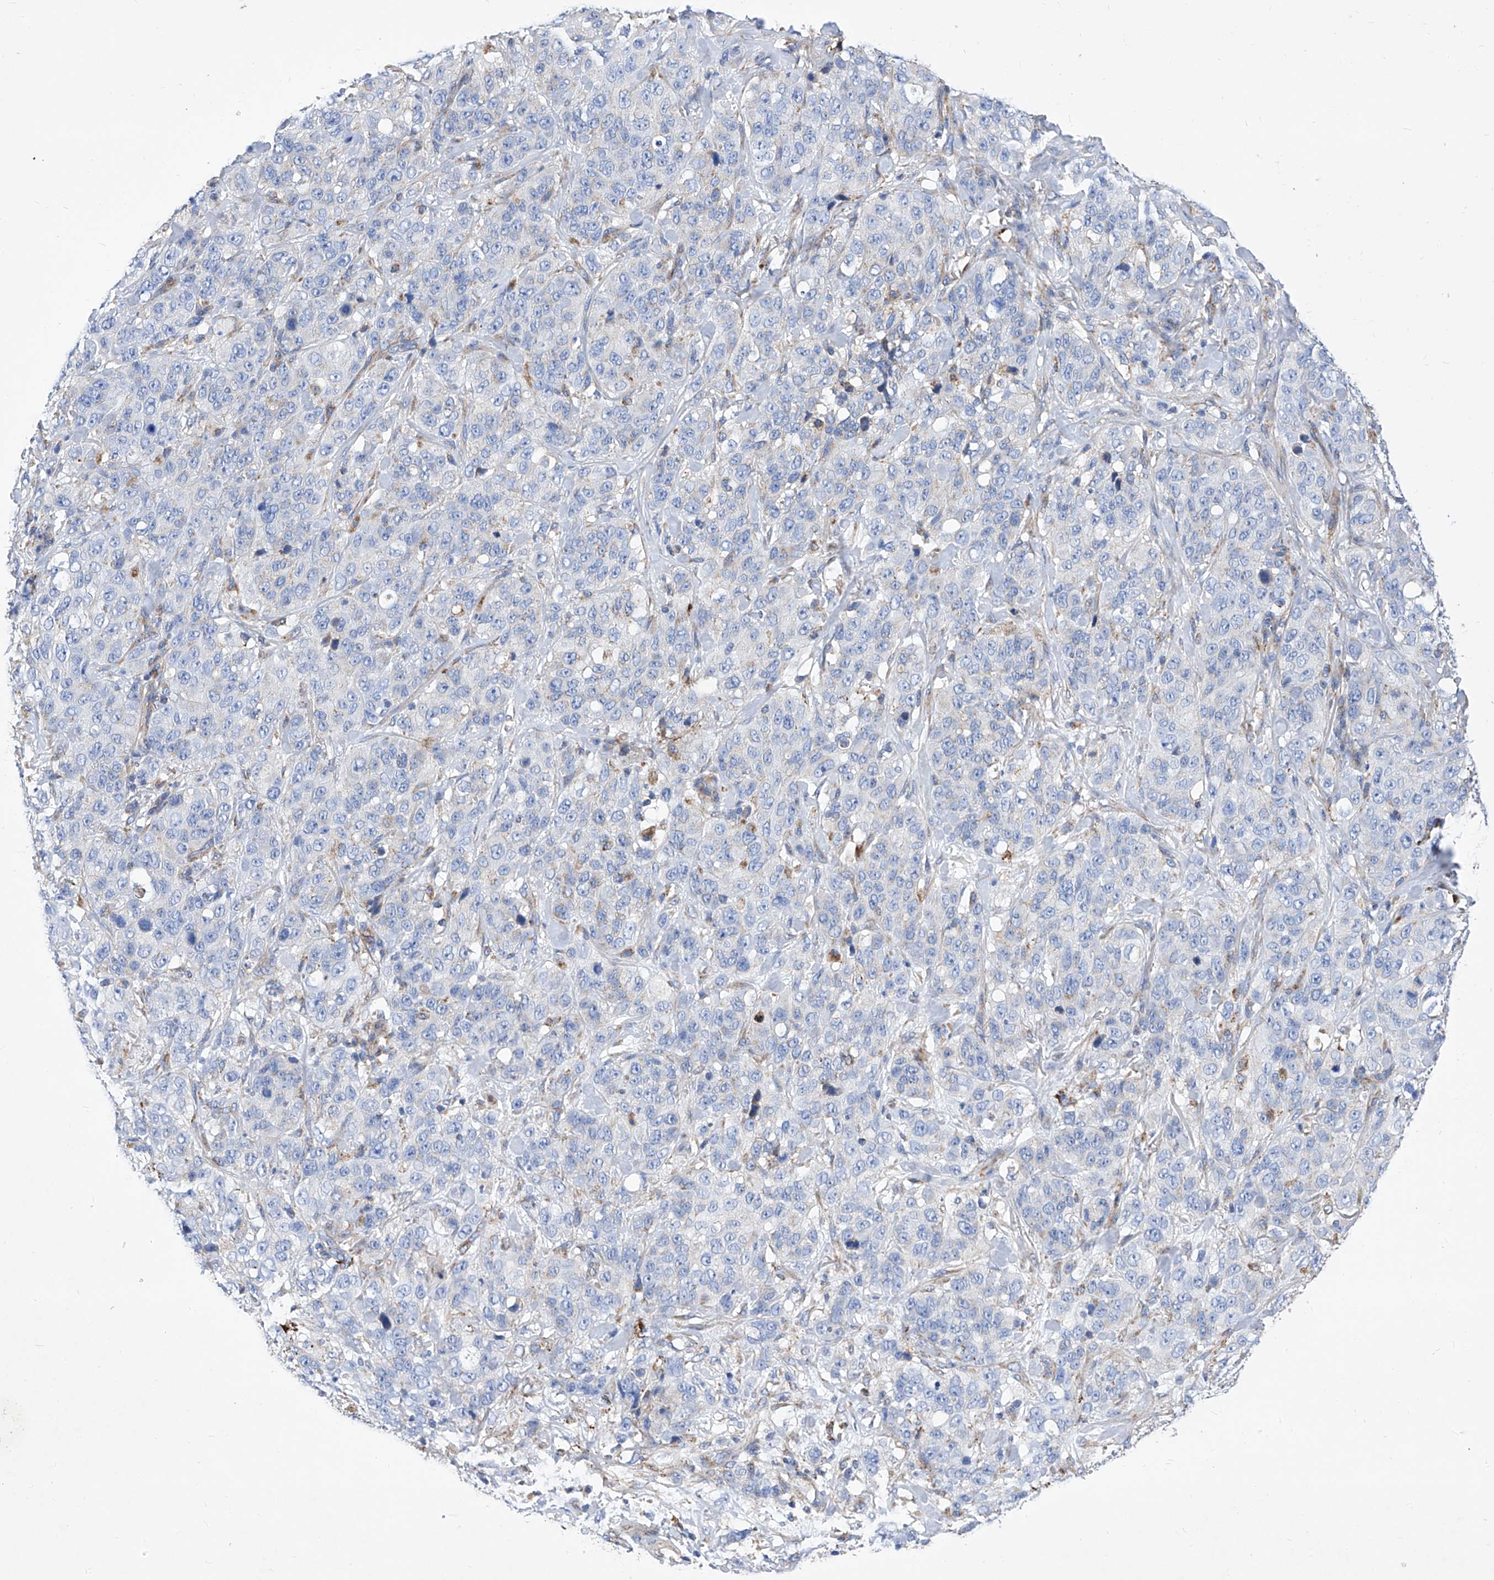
{"staining": {"intensity": "negative", "quantity": "none", "location": "none"}, "tissue": "stomach cancer", "cell_type": "Tumor cells", "image_type": "cancer", "snomed": [{"axis": "morphology", "description": "Adenocarcinoma, NOS"}, {"axis": "topography", "description": "Stomach"}], "caption": "DAB immunohistochemical staining of human adenocarcinoma (stomach) displays no significant positivity in tumor cells.", "gene": "HRNR", "patient": {"sex": "male", "age": 48}}